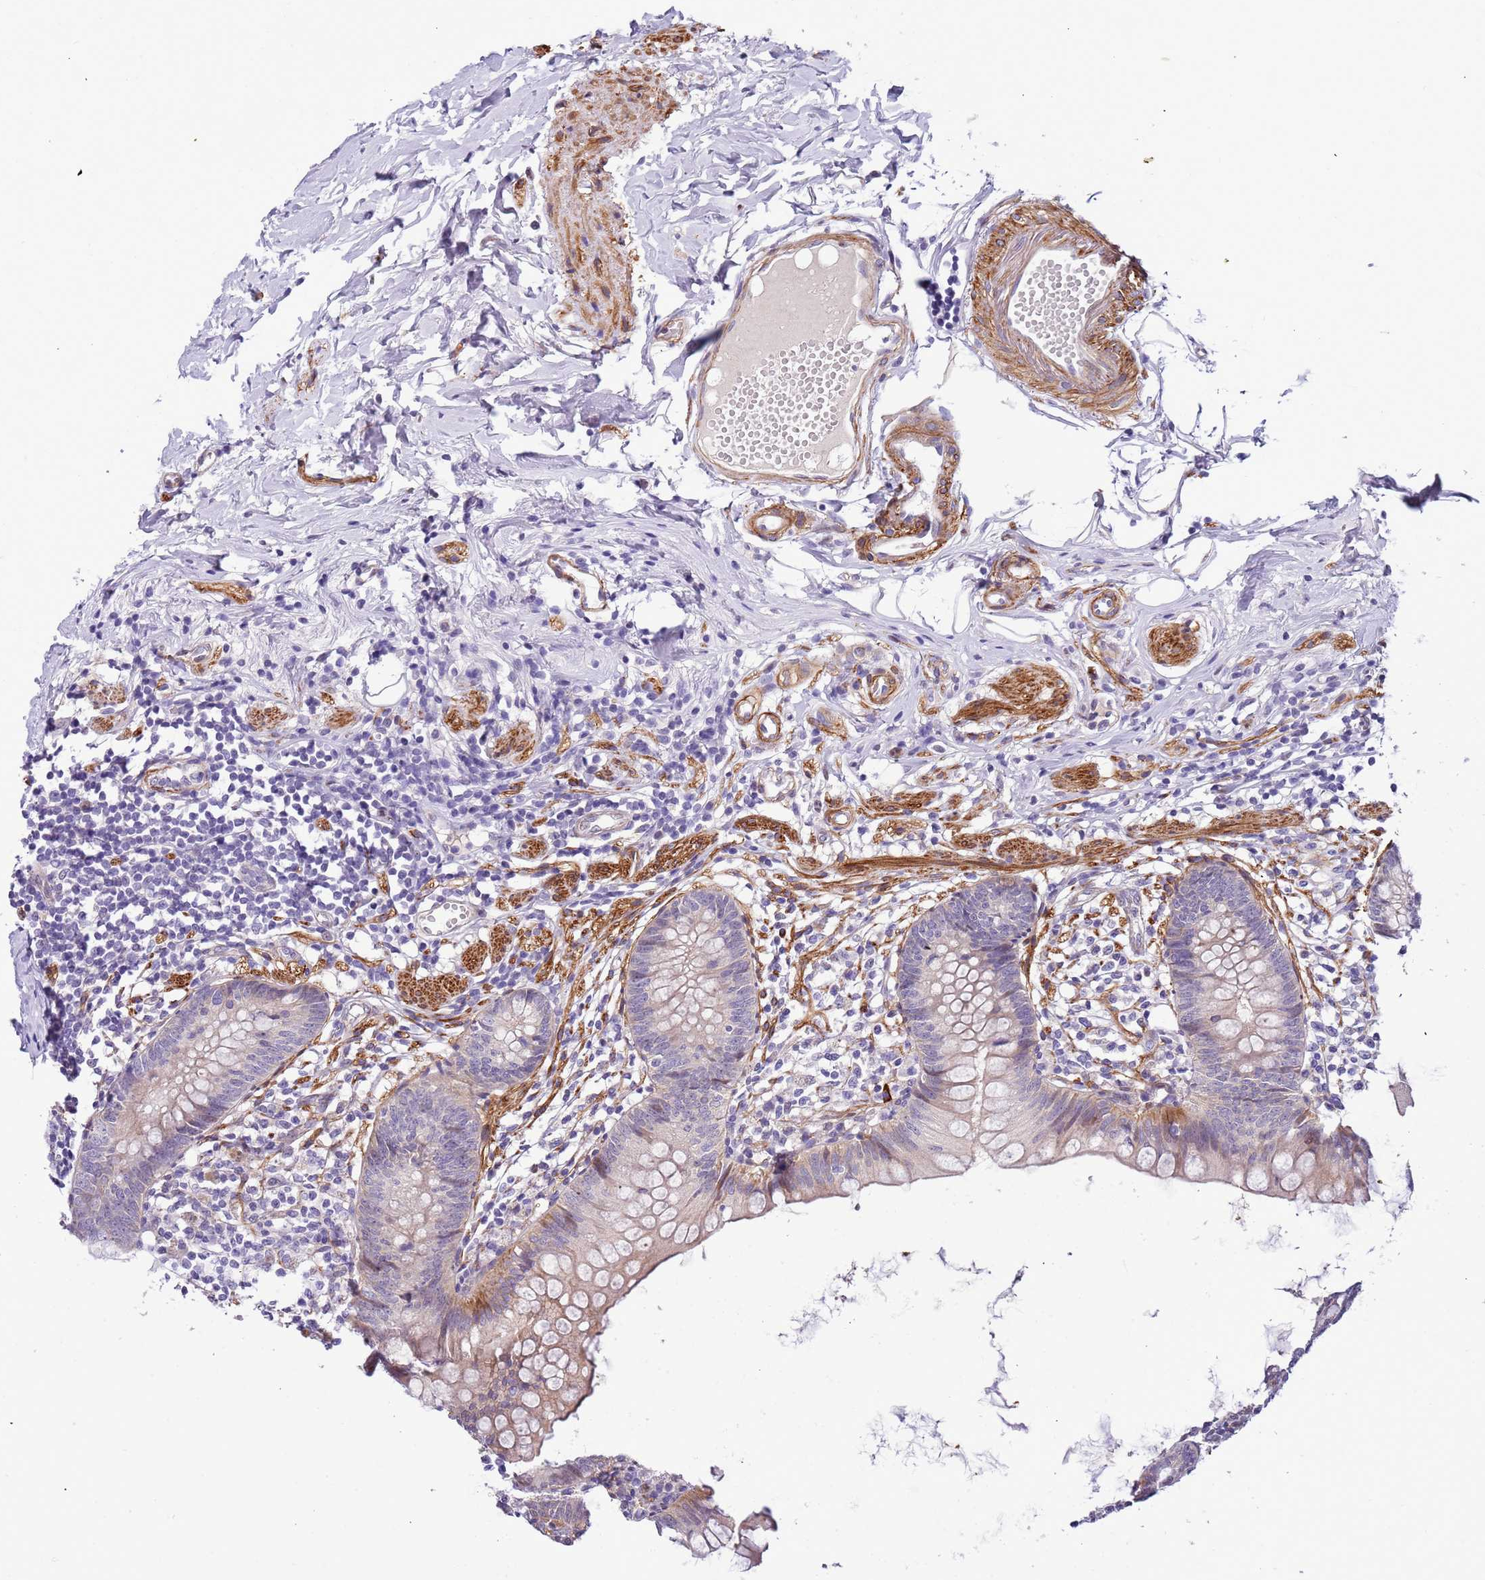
{"staining": {"intensity": "weak", "quantity": "<25%", "location": "cytoplasmic/membranous"}, "tissue": "appendix", "cell_type": "Glandular cells", "image_type": "normal", "snomed": [{"axis": "morphology", "description": "Normal tissue, NOS"}, {"axis": "topography", "description": "Appendix"}], "caption": "IHC micrograph of normal human appendix stained for a protein (brown), which displays no staining in glandular cells.", "gene": "PLEKHH1", "patient": {"sex": "female", "age": 62}}